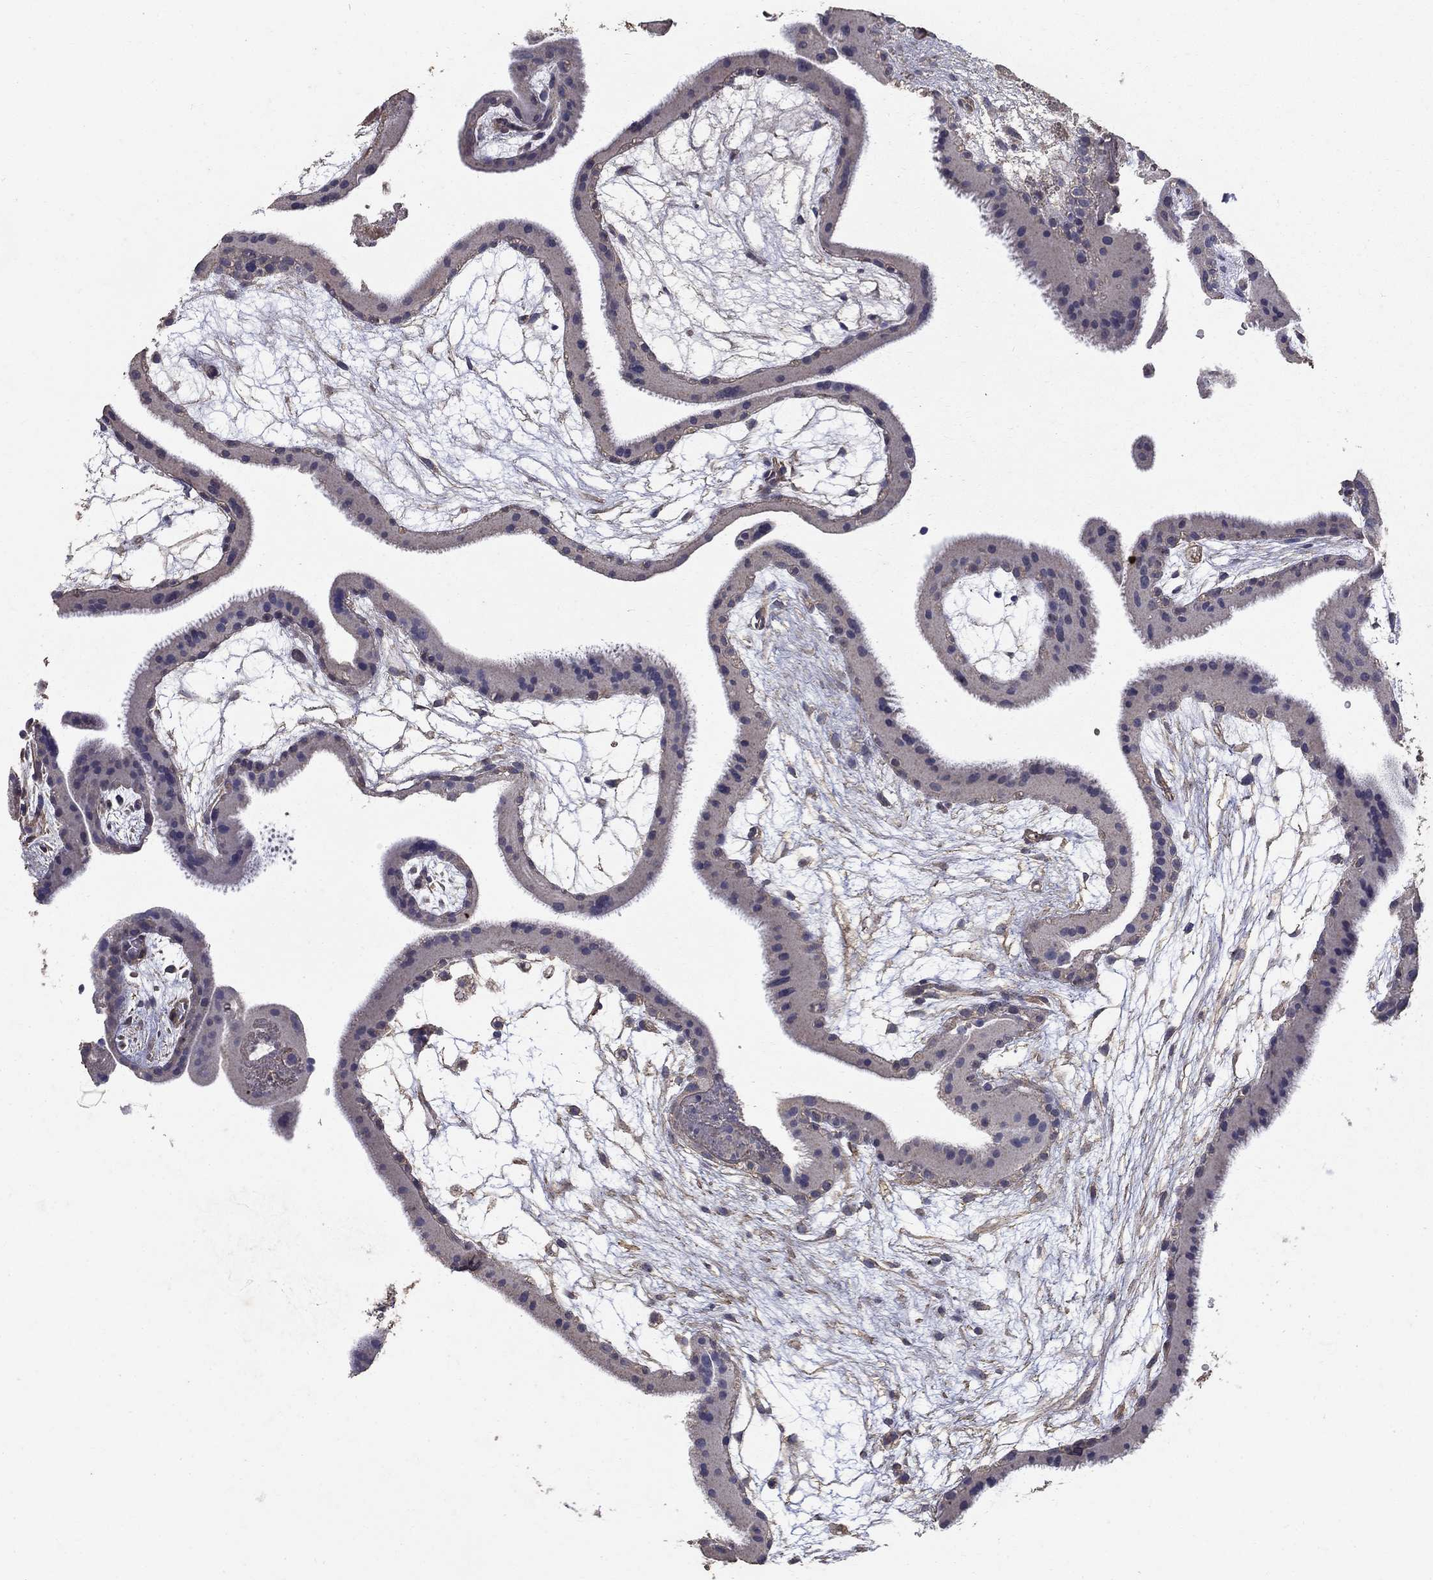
{"staining": {"intensity": "weak", "quantity": "25%-75%", "location": "cytoplasmic/membranous"}, "tissue": "placenta", "cell_type": "Decidual cells", "image_type": "normal", "snomed": [{"axis": "morphology", "description": "Normal tissue, NOS"}, {"axis": "topography", "description": "Placenta"}], "caption": "Unremarkable placenta shows weak cytoplasmic/membranous staining in about 25%-75% of decidual cells (Brightfield microscopy of DAB IHC at high magnification)..", "gene": "MPP2", "patient": {"sex": "female", "age": 19}}